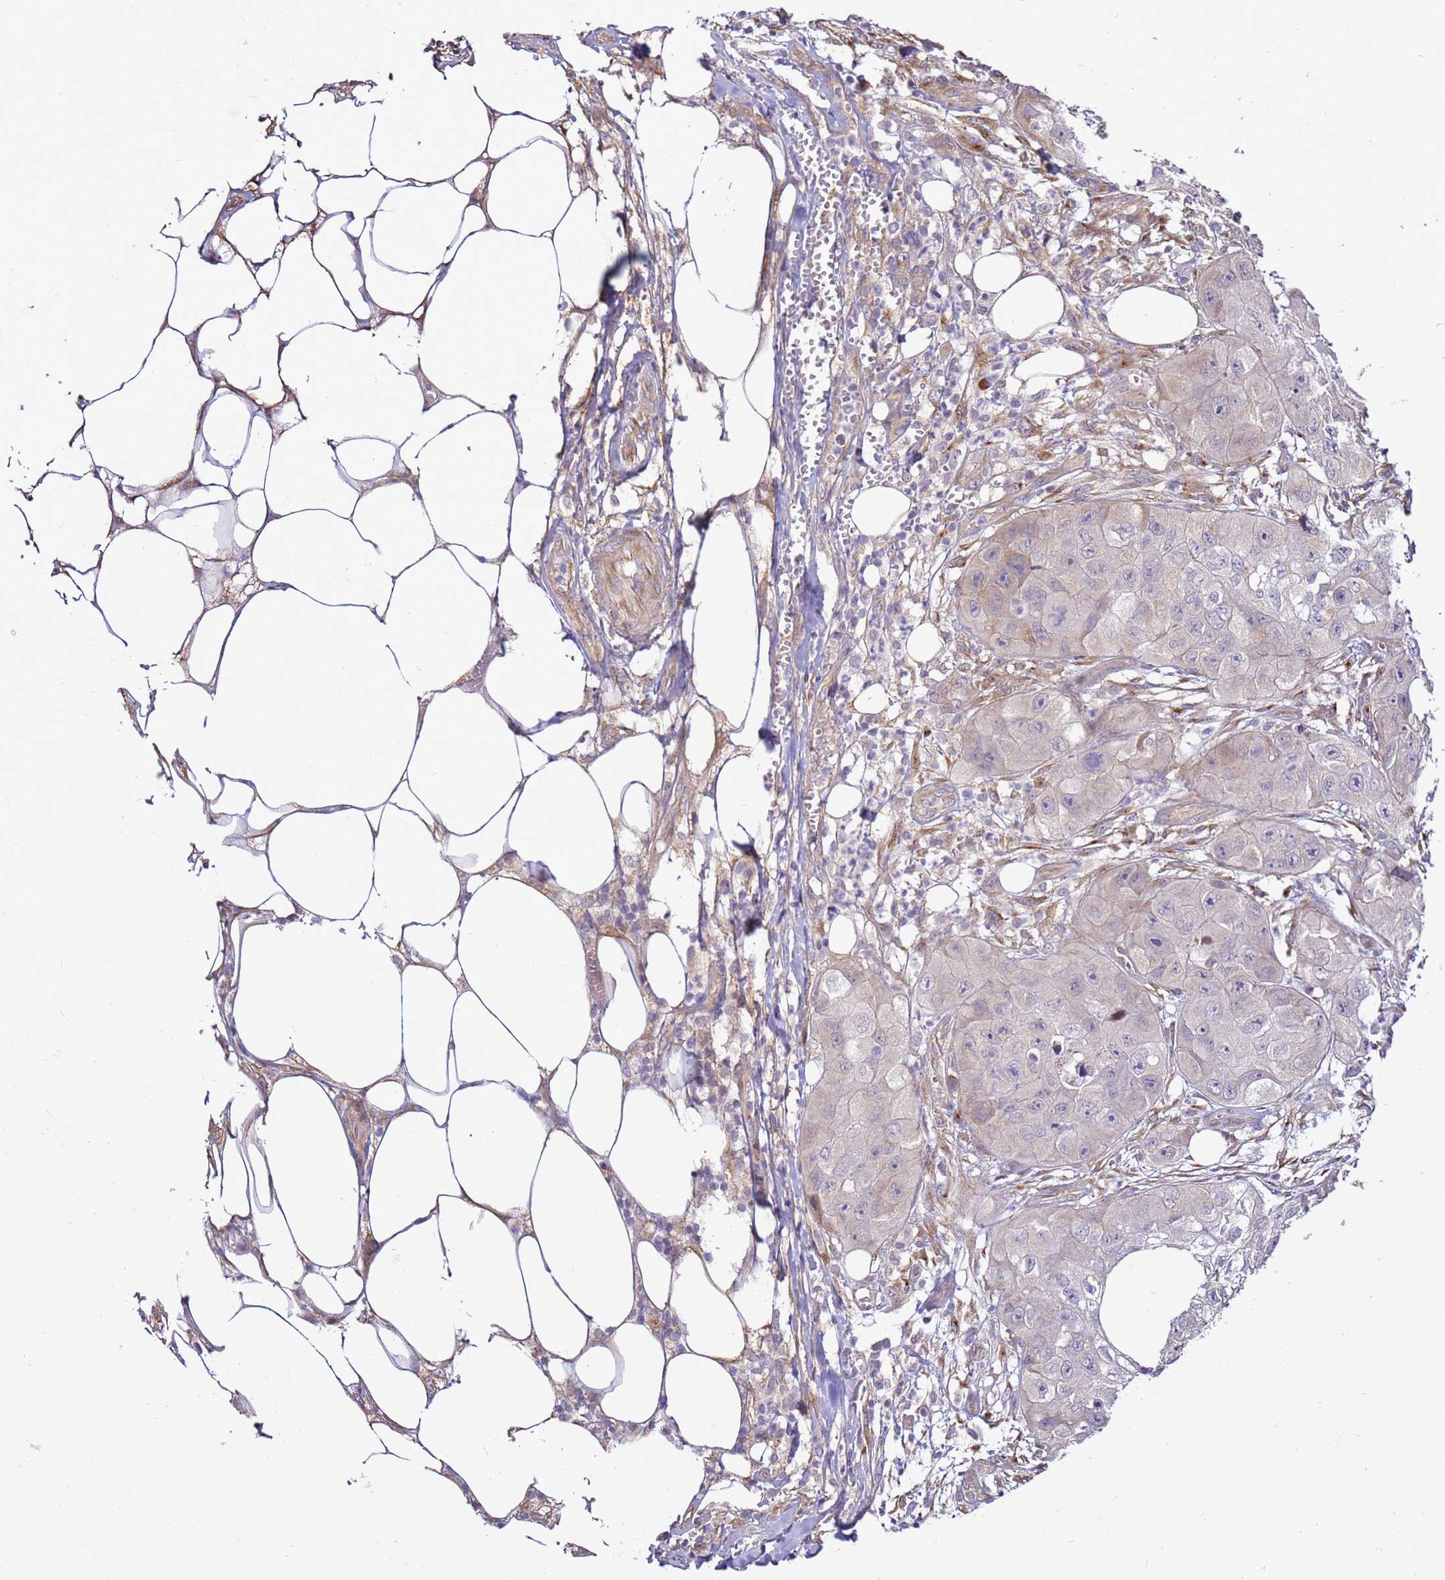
{"staining": {"intensity": "negative", "quantity": "none", "location": "none"}, "tissue": "skin cancer", "cell_type": "Tumor cells", "image_type": "cancer", "snomed": [{"axis": "morphology", "description": "Squamous cell carcinoma, NOS"}, {"axis": "topography", "description": "Skin"}, {"axis": "topography", "description": "Subcutis"}], "caption": "IHC of squamous cell carcinoma (skin) demonstrates no positivity in tumor cells. (DAB (3,3'-diaminobenzidine) IHC visualized using brightfield microscopy, high magnification).", "gene": "SCARA3", "patient": {"sex": "male", "age": 73}}